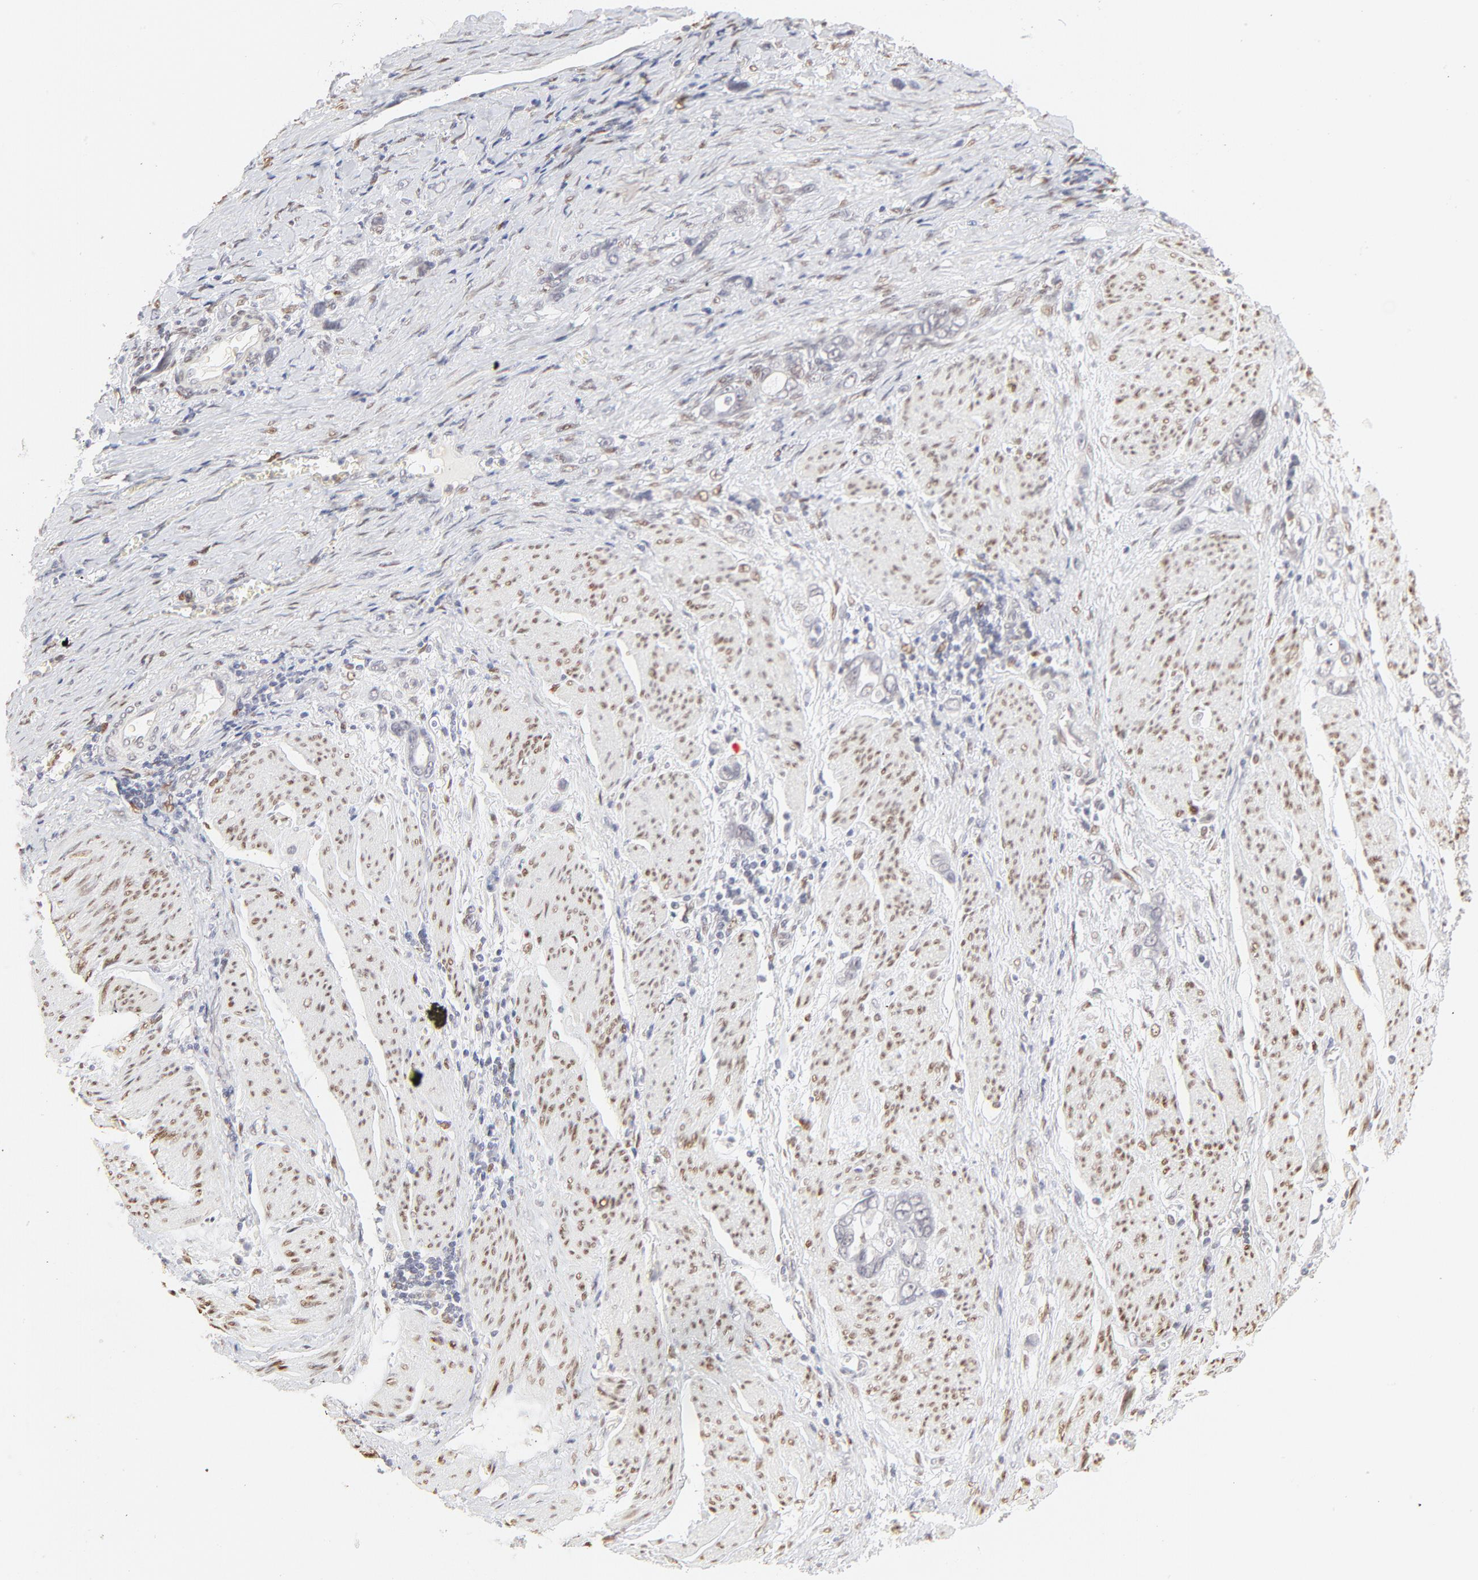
{"staining": {"intensity": "negative", "quantity": "none", "location": "none"}, "tissue": "stomach cancer", "cell_type": "Tumor cells", "image_type": "cancer", "snomed": [{"axis": "morphology", "description": "Adenocarcinoma, NOS"}, {"axis": "topography", "description": "Stomach"}], "caption": "A histopathology image of stomach cancer stained for a protein reveals no brown staining in tumor cells.", "gene": "PBX3", "patient": {"sex": "male", "age": 78}}